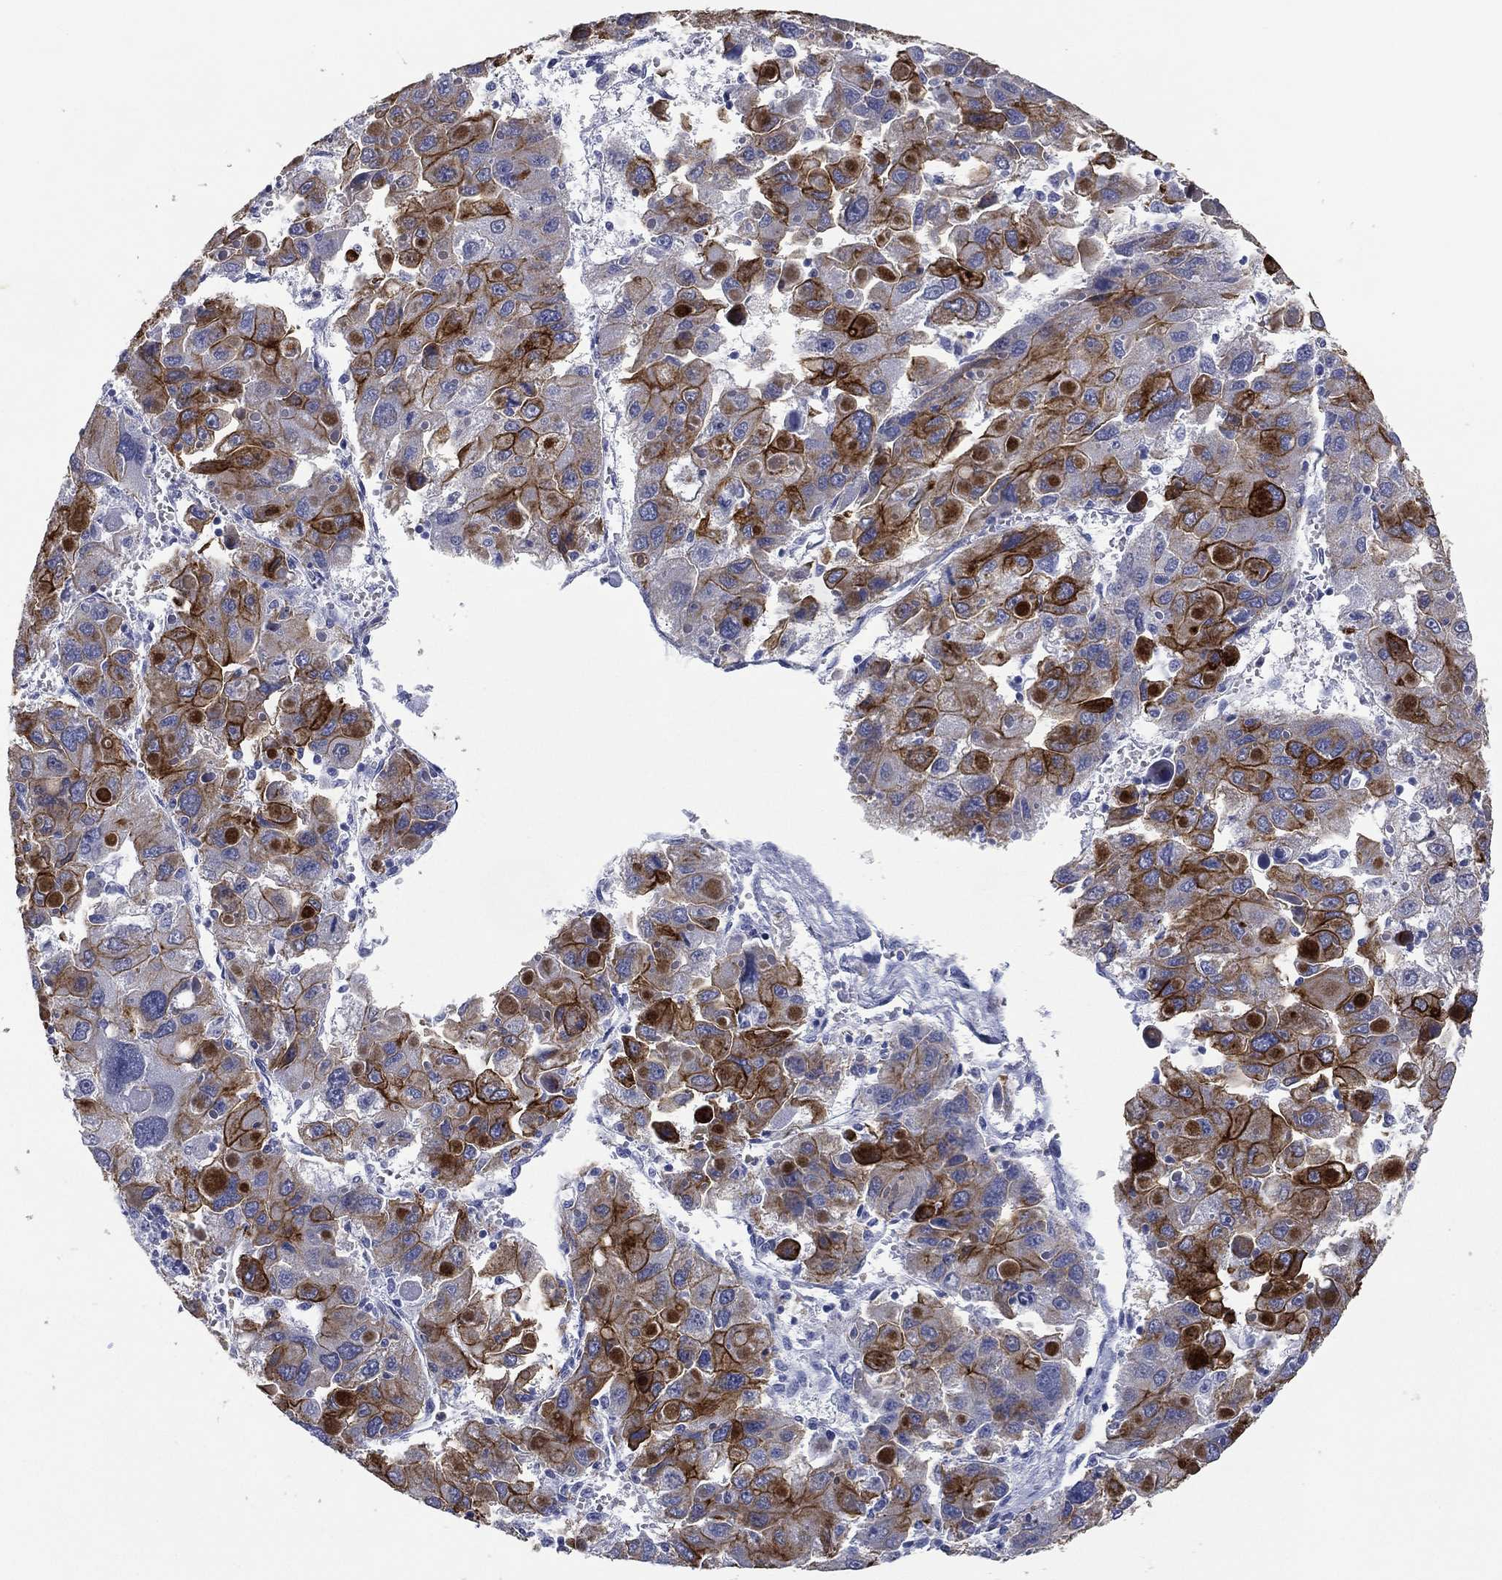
{"staining": {"intensity": "strong", "quantity": "25%-75%", "location": "cytoplasmic/membranous"}, "tissue": "liver cancer", "cell_type": "Tumor cells", "image_type": "cancer", "snomed": [{"axis": "morphology", "description": "Carcinoma, Hepatocellular, NOS"}, {"axis": "topography", "description": "Liver"}], "caption": "Protein expression analysis of human hepatocellular carcinoma (liver) reveals strong cytoplasmic/membranous staining in about 25%-75% of tumor cells.", "gene": "KRT7", "patient": {"sex": "female", "age": 41}}